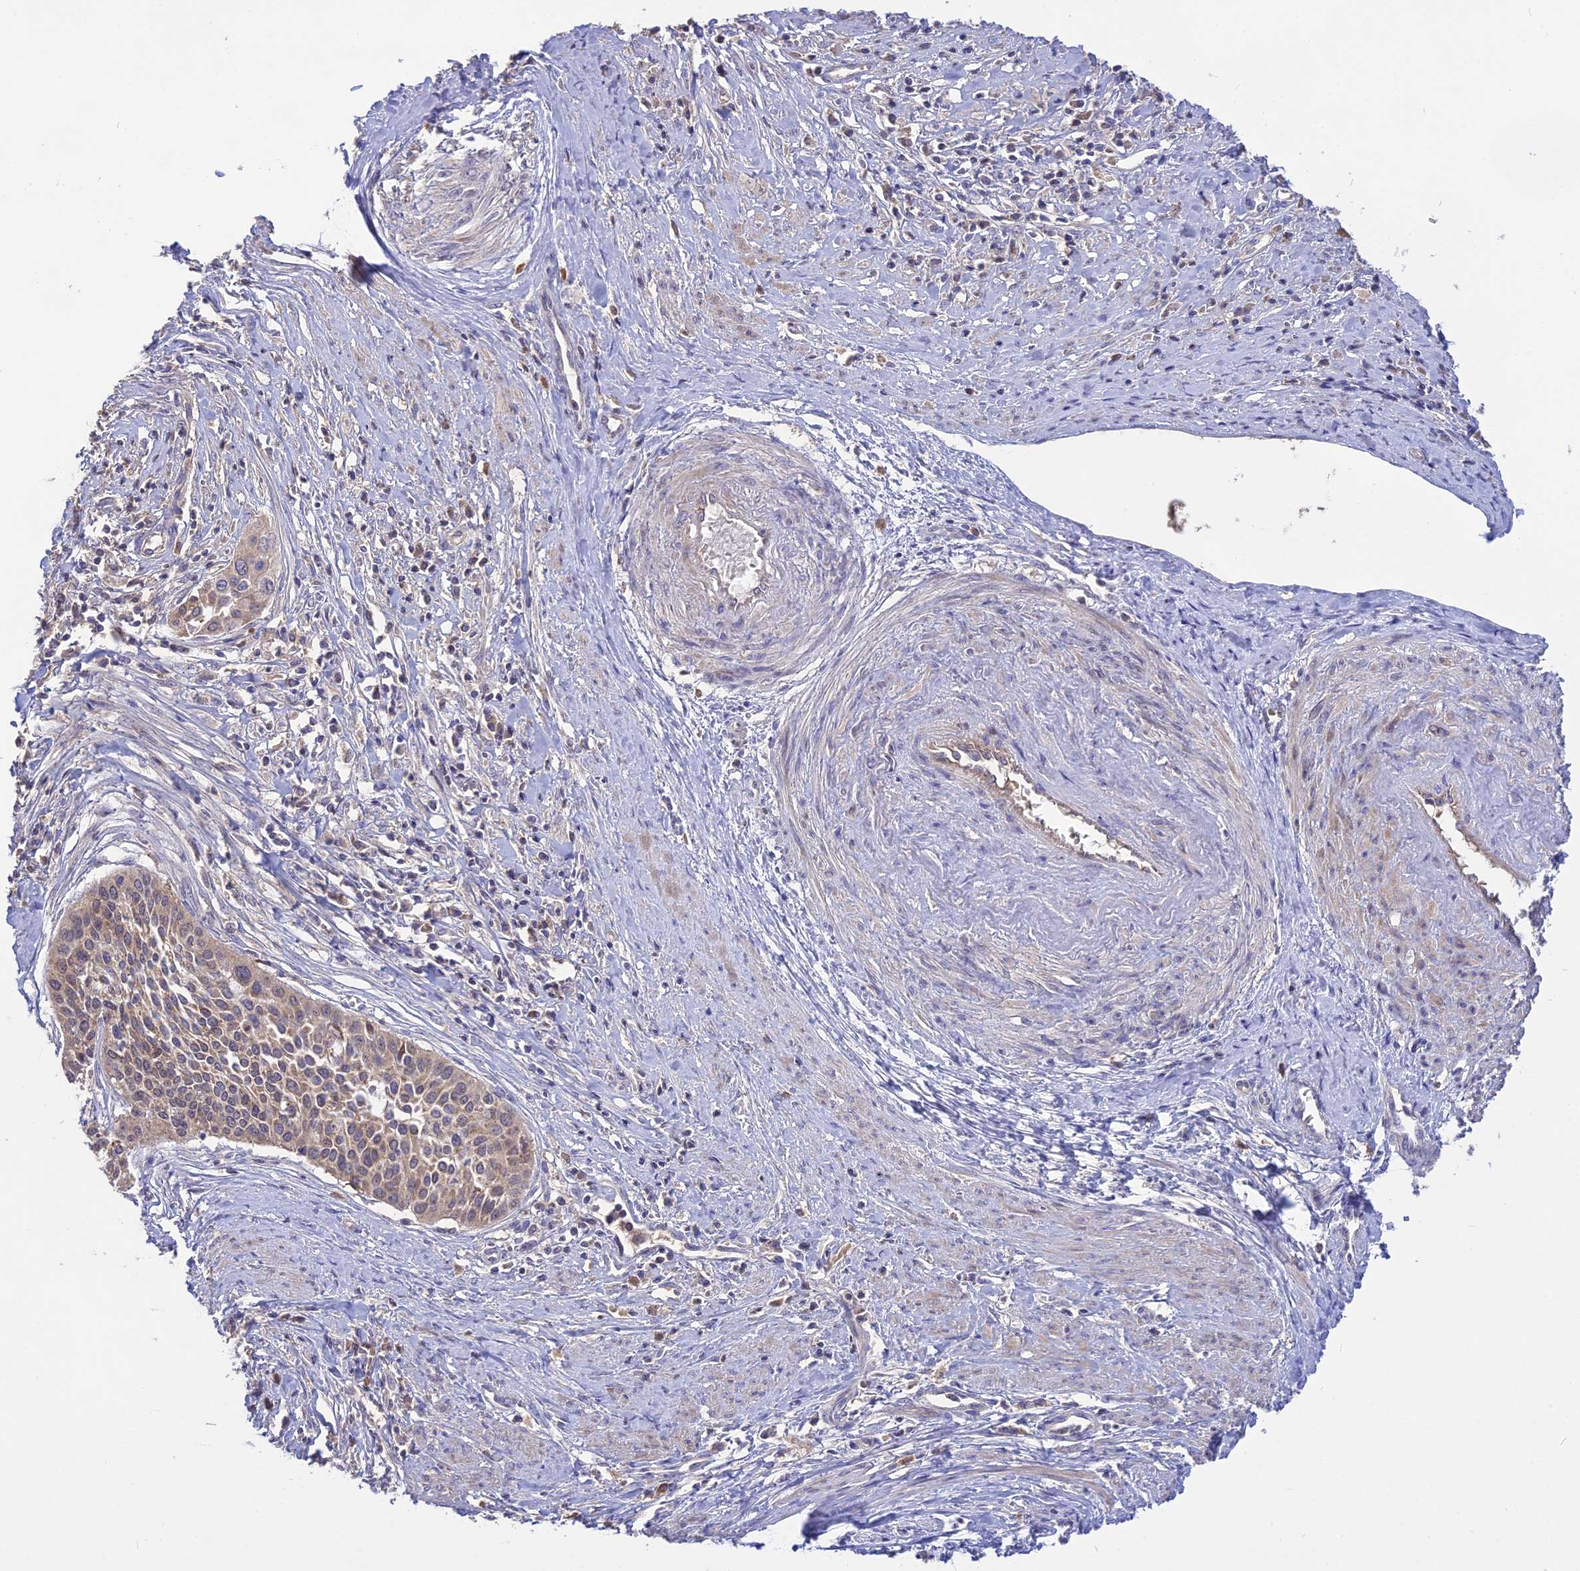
{"staining": {"intensity": "weak", "quantity": "25%-75%", "location": "cytoplasmic/membranous"}, "tissue": "cervical cancer", "cell_type": "Tumor cells", "image_type": "cancer", "snomed": [{"axis": "morphology", "description": "Squamous cell carcinoma, NOS"}, {"axis": "topography", "description": "Cervix"}], "caption": "Brown immunohistochemical staining in human cervical cancer shows weak cytoplasmic/membranous staining in about 25%-75% of tumor cells. (DAB (3,3'-diaminobenzidine) IHC, brown staining for protein, blue staining for nuclei).", "gene": "NUDT8", "patient": {"sex": "female", "age": 34}}